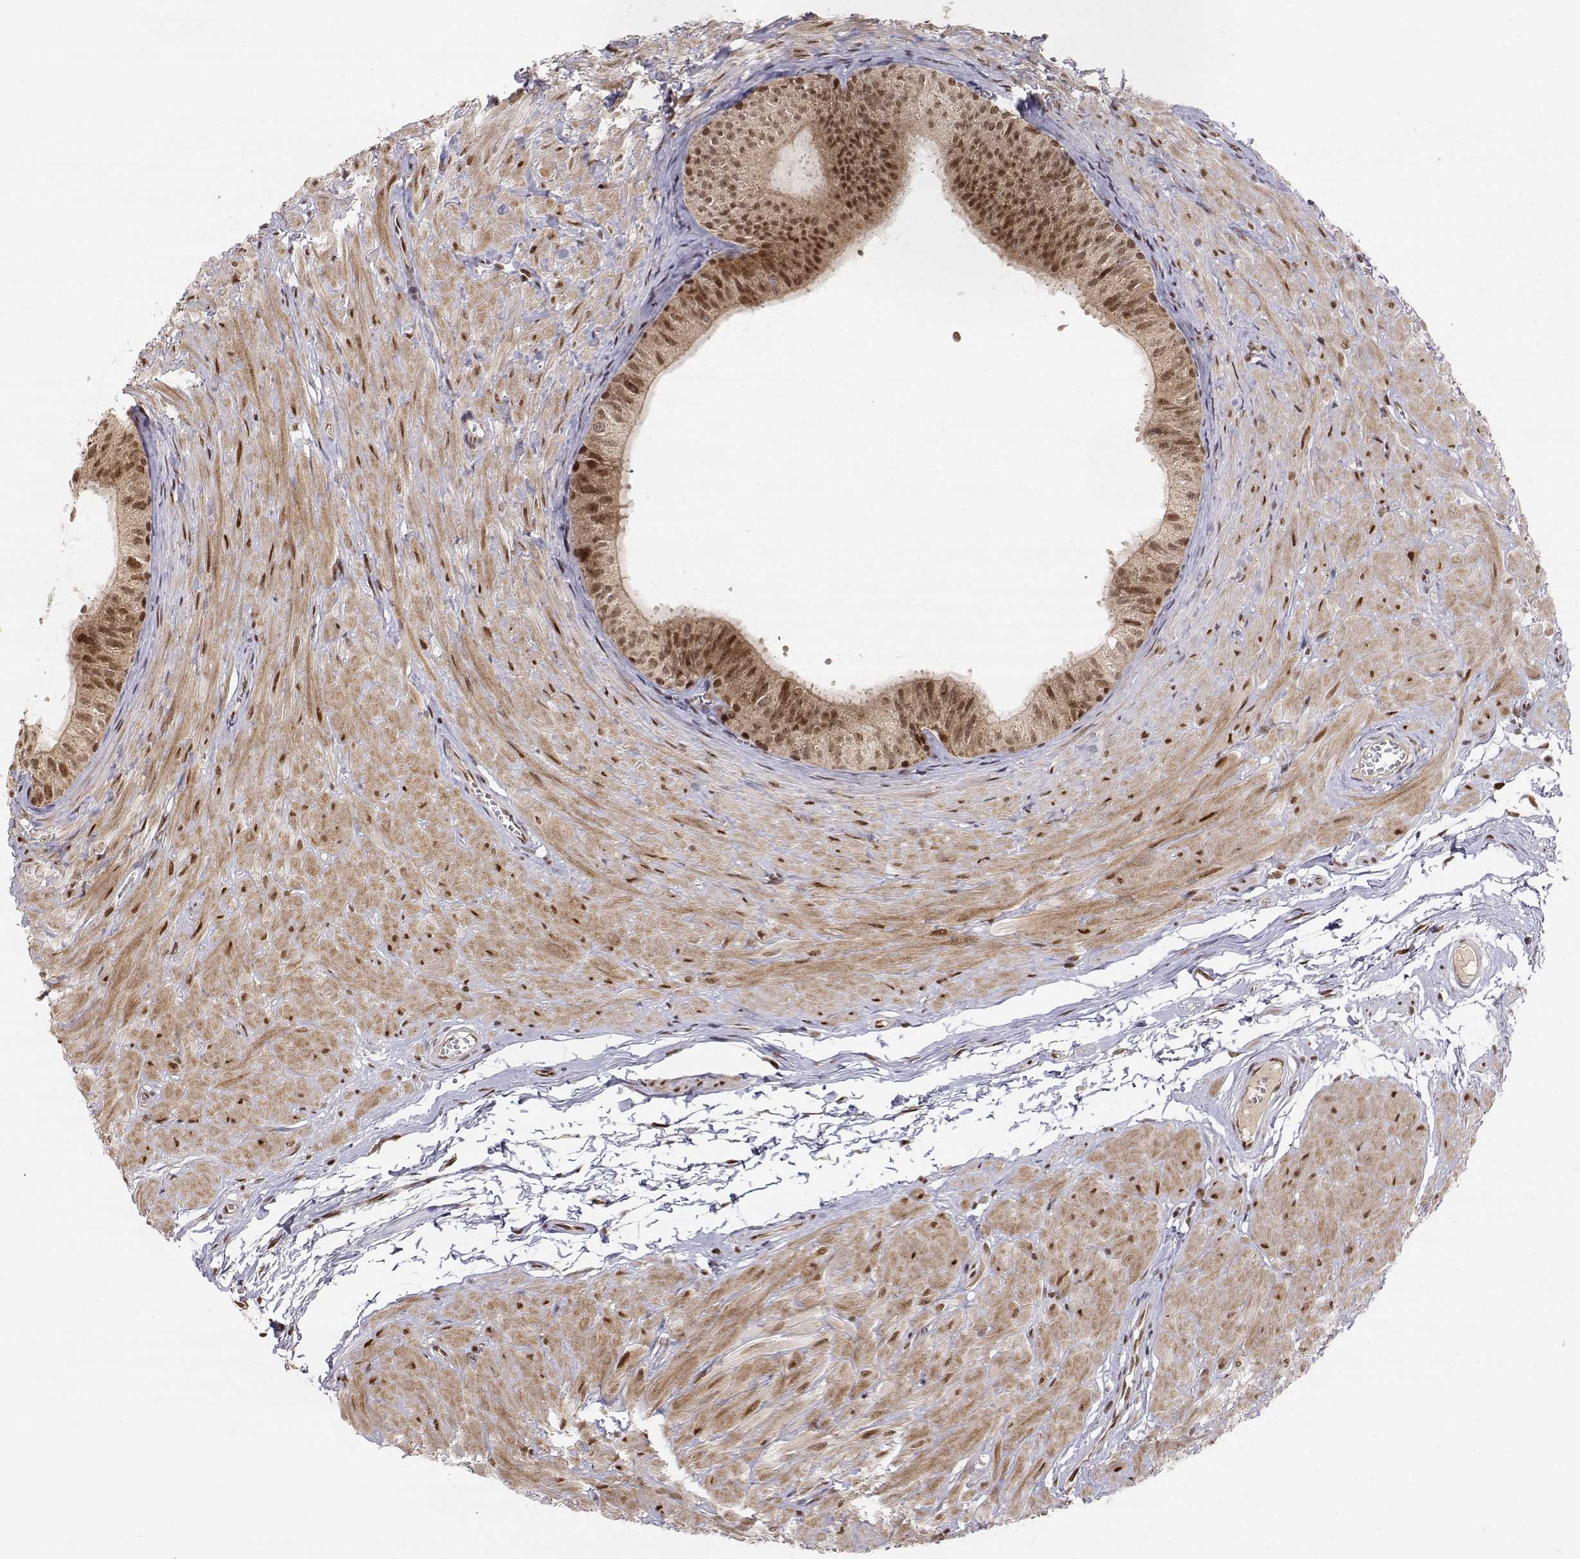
{"staining": {"intensity": "moderate", "quantity": "25%-75%", "location": "nuclear"}, "tissue": "epididymis", "cell_type": "Glandular cells", "image_type": "normal", "snomed": [{"axis": "morphology", "description": "Normal tissue, NOS"}, {"axis": "topography", "description": "Epididymis"}, {"axis": "topography", "description": "Vas deferens"}], "caption": "Immunohistochemical staining of unremarkable human epididymis demonstrates 25%-75% levels of moderate nuclear protein expression in about 25%-75% of glandular cells. (IHC, brightfield microscopy, high magnification).", "gene": "BRCA1", "patient": {"sex": "male", "age": 23}}